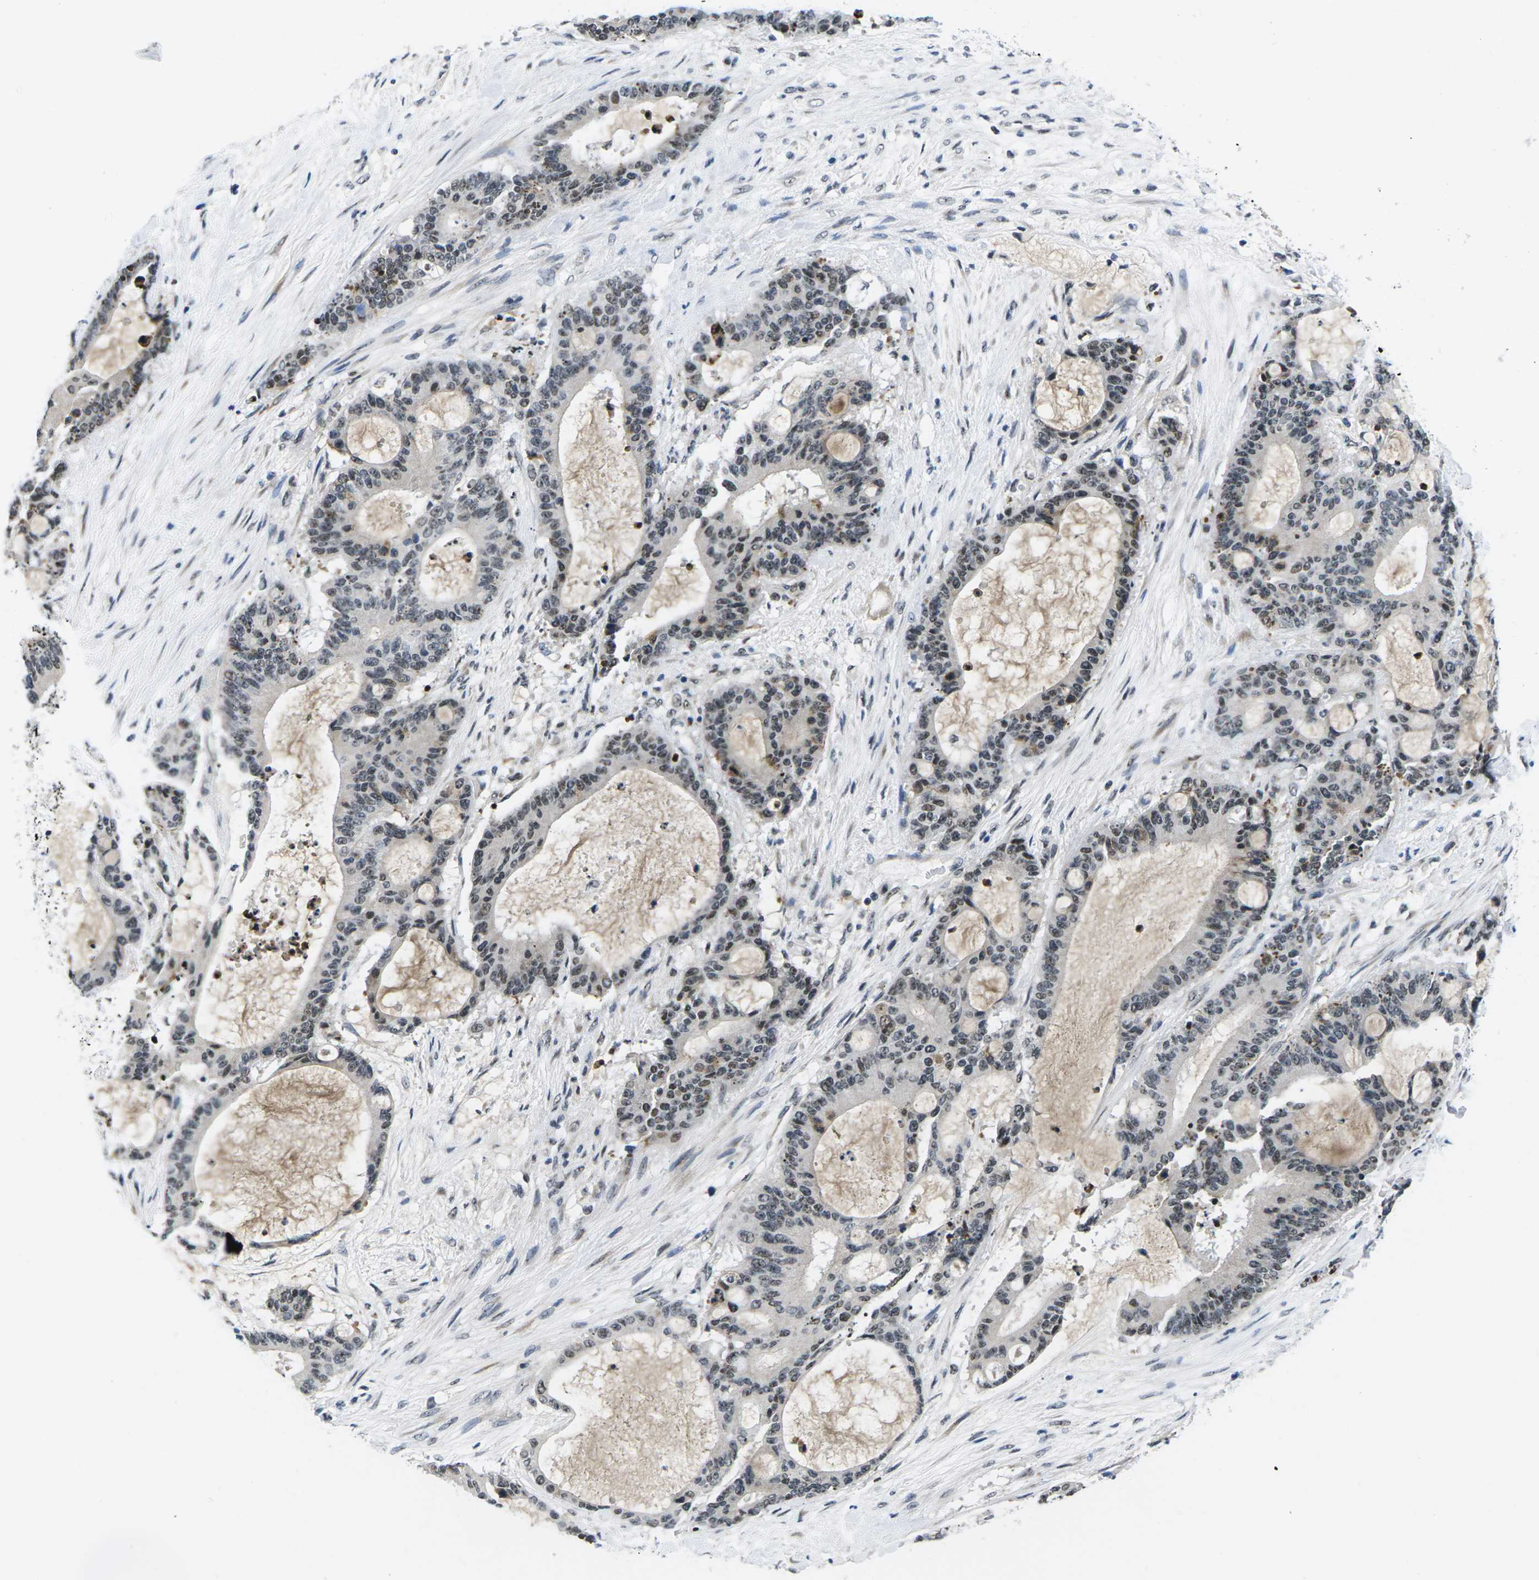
{"staining": {"intensity": "moderate", "quantity": "25%-75%", "location": "nuclear"}, "tissue": "liver cancer", "cell_type": "Tumor cells", "image_type": "cancer", "snomed": [{"axis": "morphology", "description": "Cholangiocarcinoma"}, {"axis": "topography", "description": "Liver"}], "caption": "A brown stain highlights moderate nuclear positivity of a protein in liver cancer tumor cells.", "gene": "NSRP1", "patient": {"sex": "female", "age": 73}}